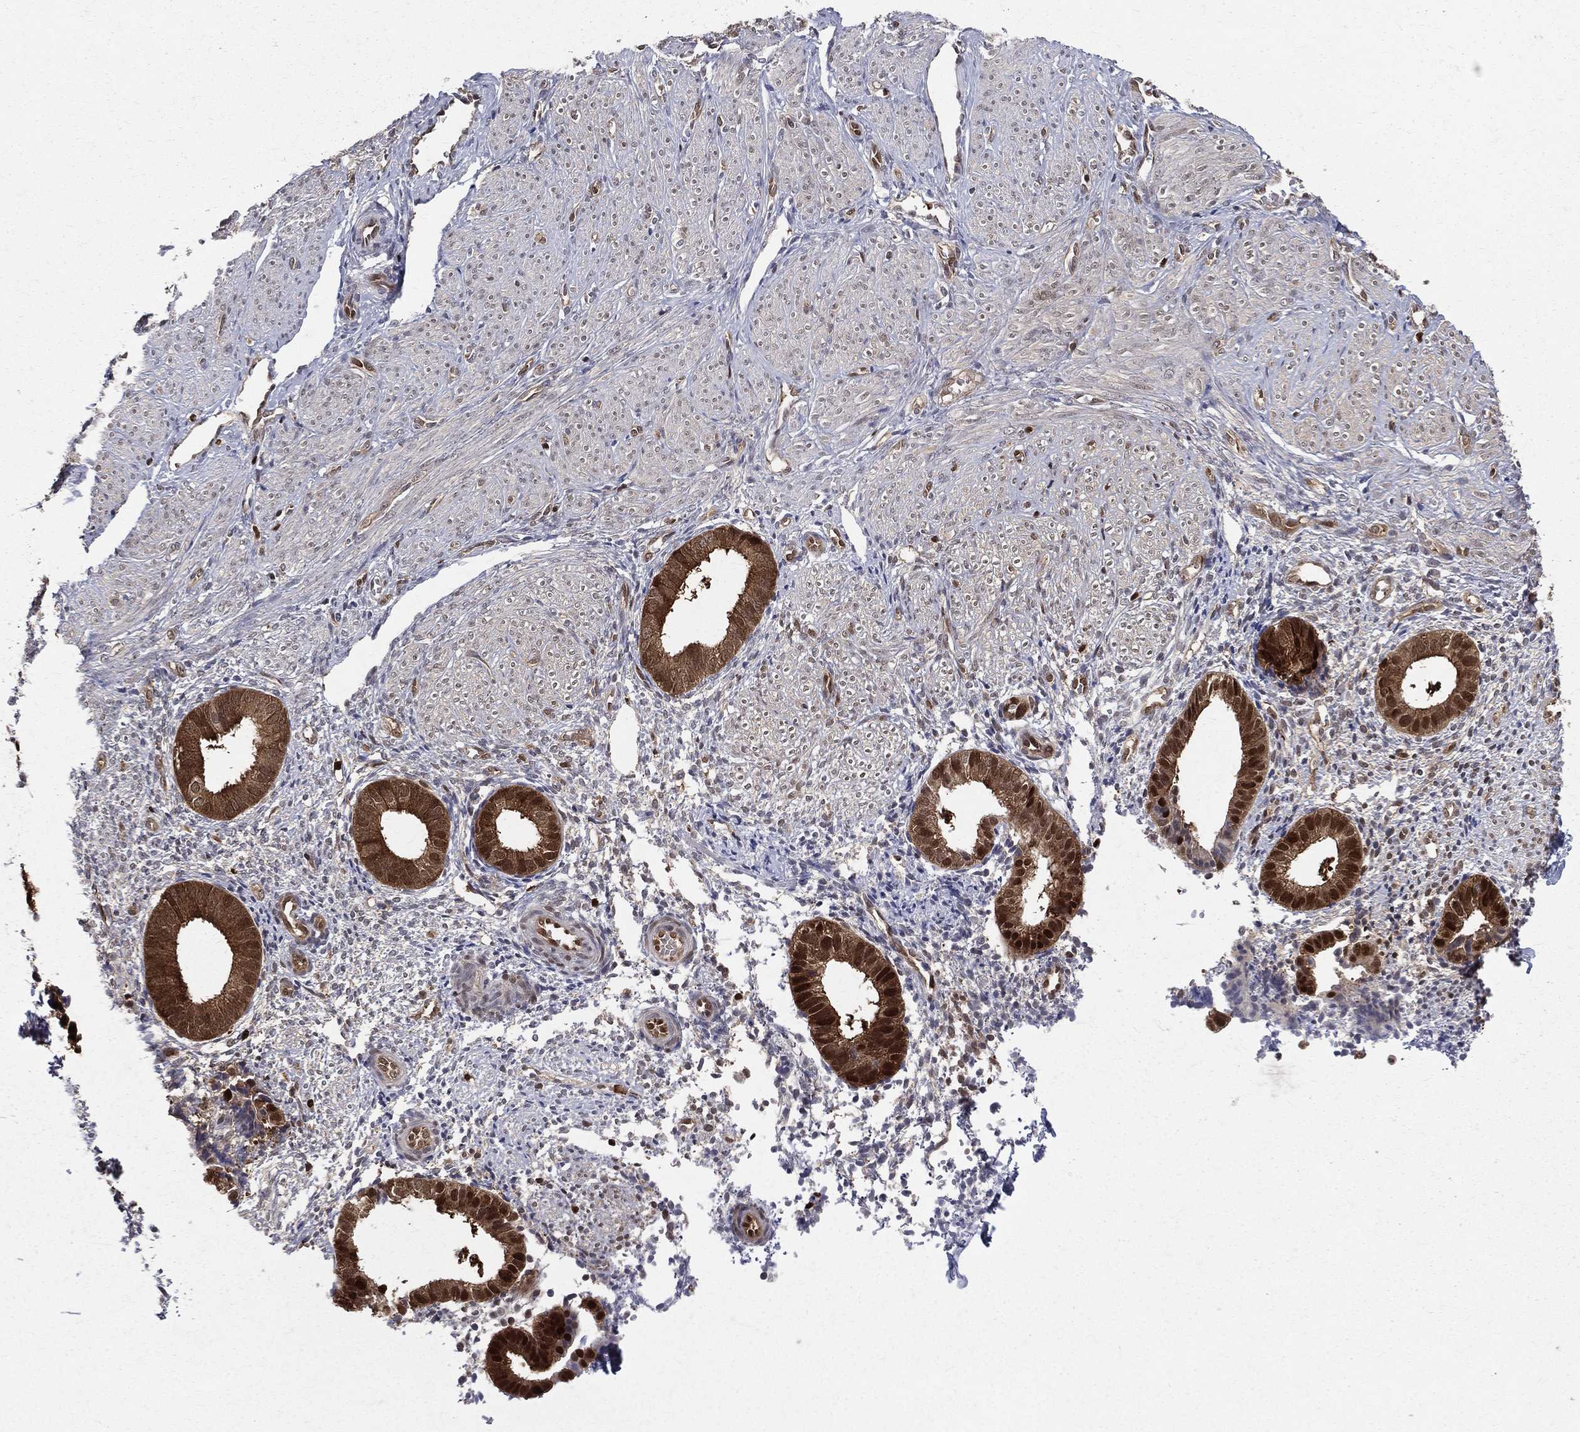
{"staining": {"intensity": "negative", "quantity": "none", "location": "none"}, "tissue": "endometrium", "cell_type": "Cells in endometrial stroma", "image_type": "normal", "snomed": [{"axis": "morphology", "description": "Normal tissue, NOS"}, {"axis": "topography", "description": "Endometrium"}], "caption": "A micrograph of endometrium stained for a protein exhibits no brown staining in cells in endometrial stroma.", "gene": "ENO1", "patient": {"sex": "female", "age": 47}}